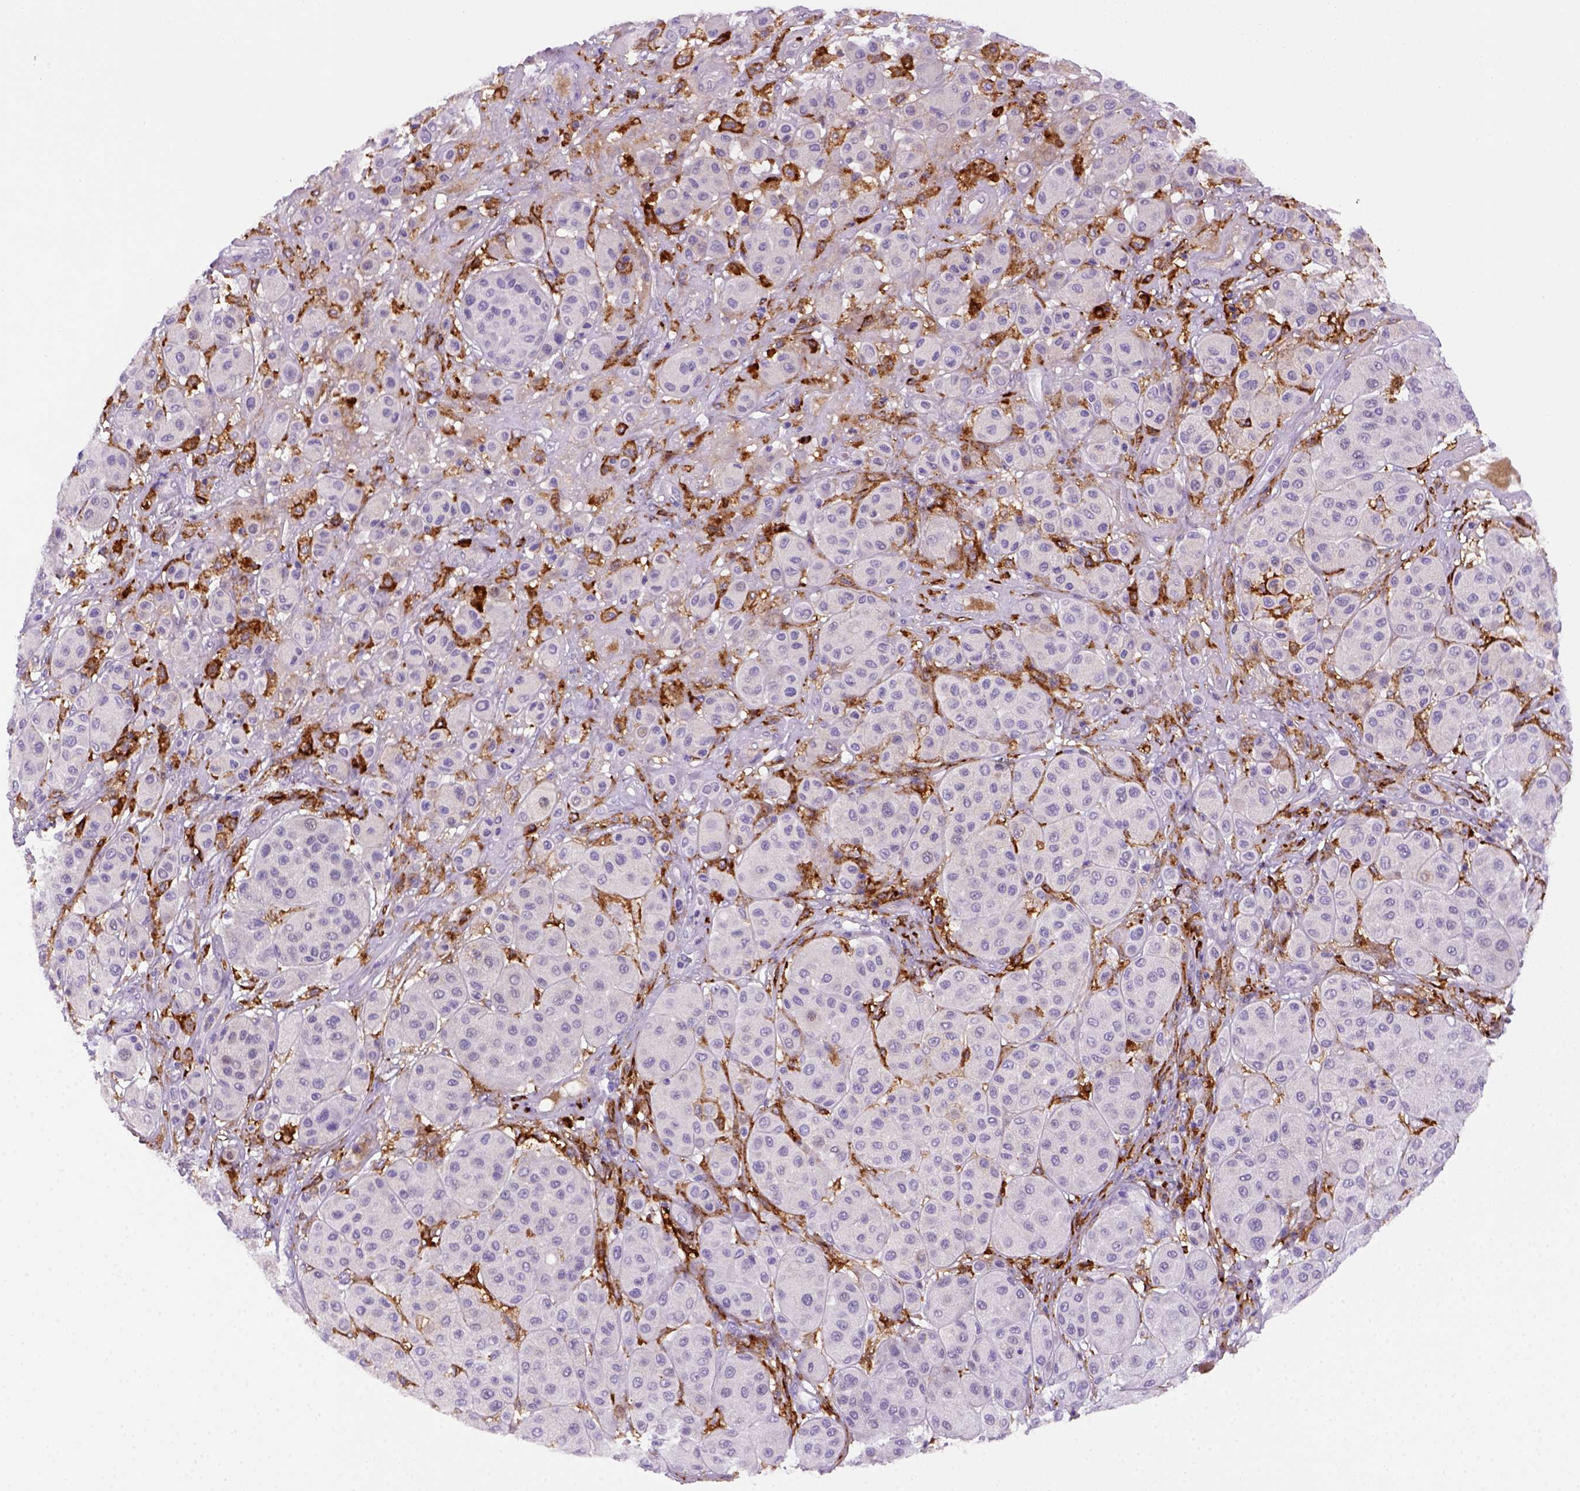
{"staining": {"intensity": "negative", "quantity": "none", "location": "none"}, "tissue": "melanoma", "cell_type": "Tumor cells", "image_type": "cancer", "snomed": [{"axis": "morphology", "description": "Malignant melanoma, Metastatic site"}, {"axis": "topography", "description": "Smooth muscle"}], "caption": "Melanoma was stained to show a protein in brown. There is no significant expression in tumor cells.", "gene": "CD14", "patient": {"sex": "male", "age": 41}}